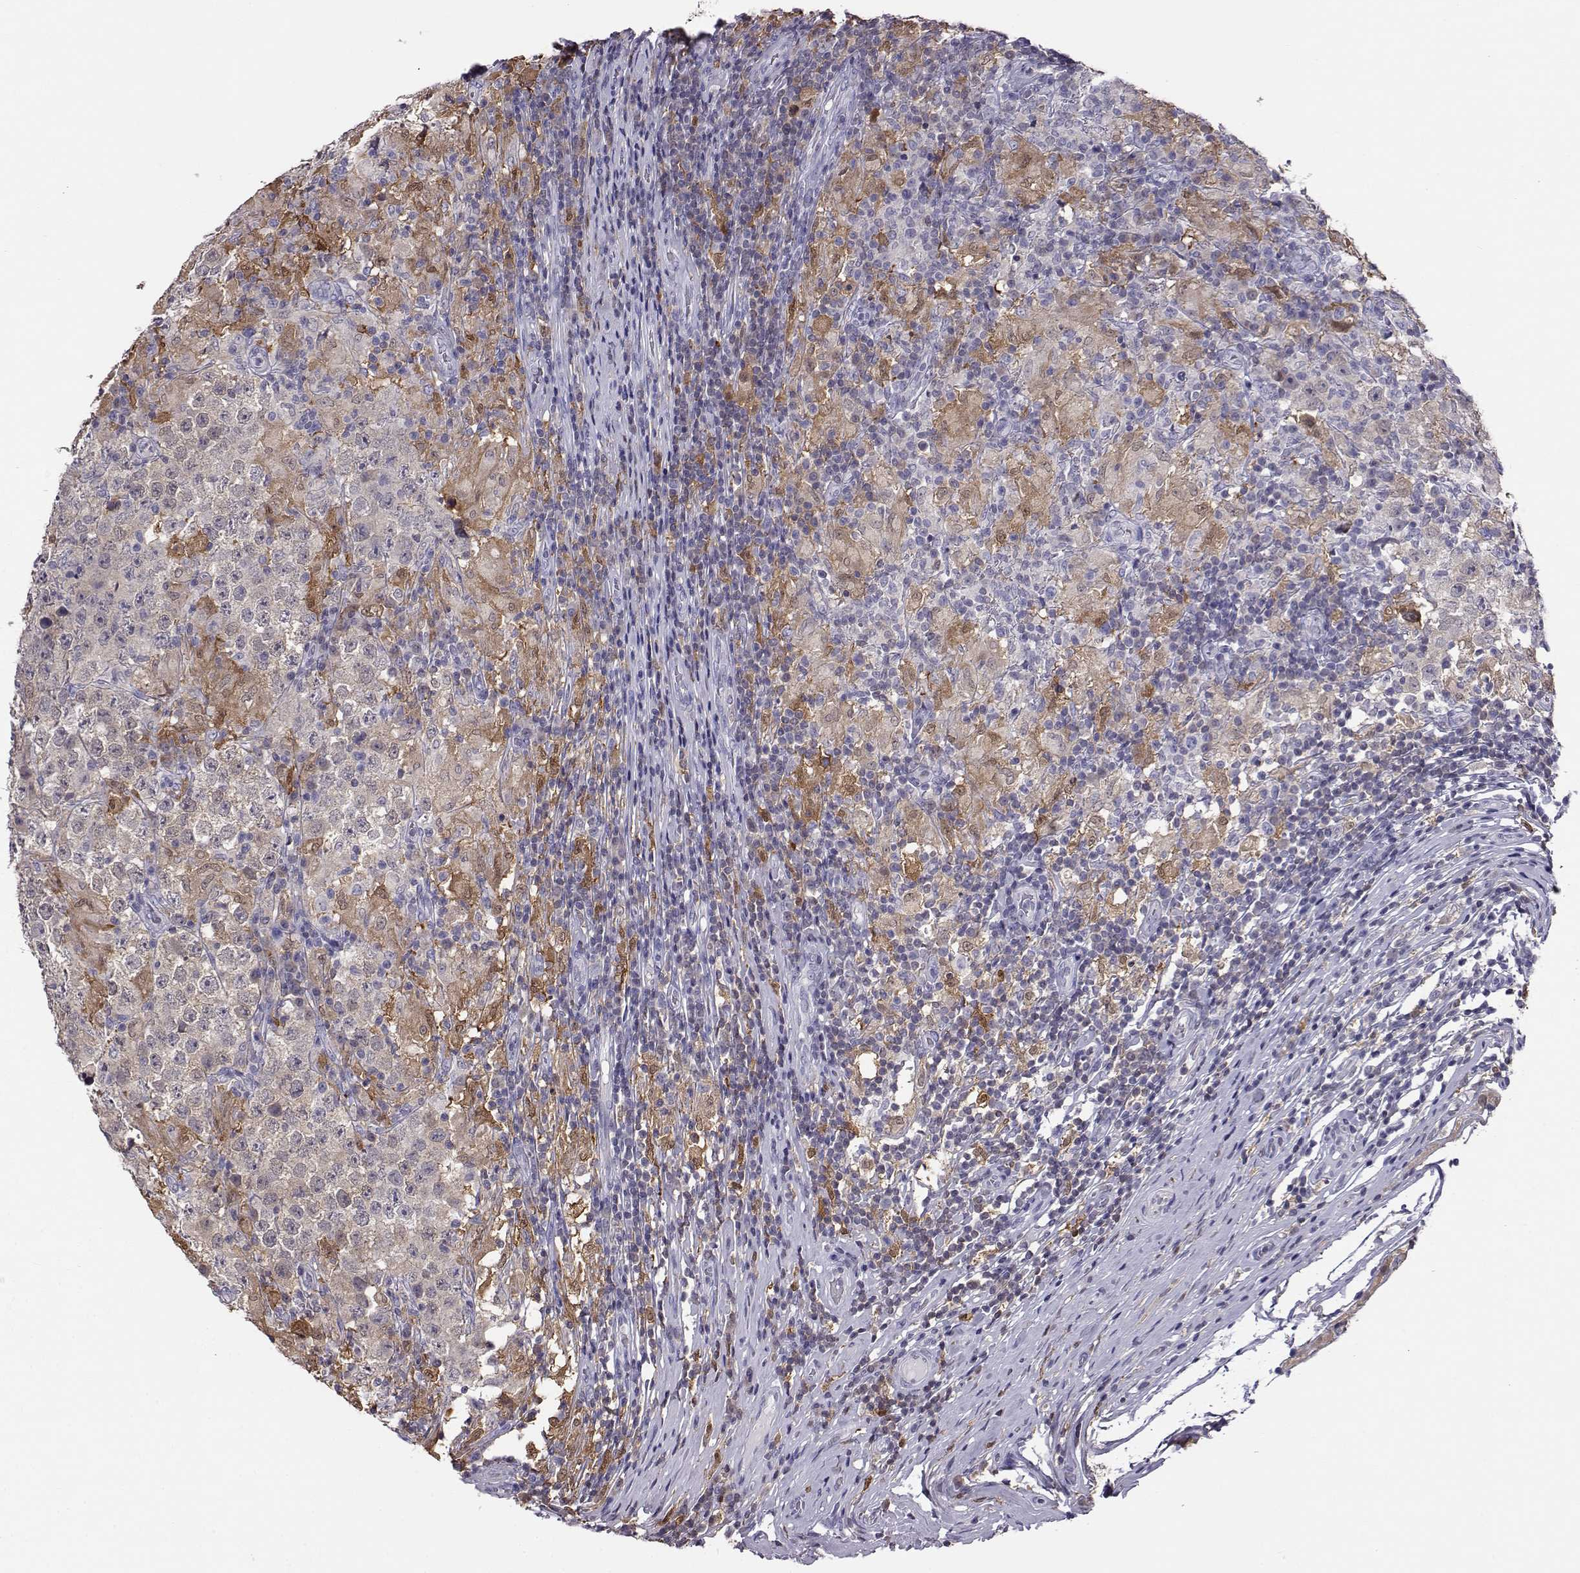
{"staining": {"intensity": "negative", "quantity": "none", "location": "none"}, "tissue": "testis cancer", "cell_type": "Tumor cells", "image_type": "cancer", "snomed": [{"axis": "morphology", "description": "Seminoma, NOS"}, {"axis": "morphology", "description": "Carcinoma, Embryonal, NOS"}, {"axis": "topography", "description": "Testis"}], "caption": "Testis seminoma was stained to show a protein in brown. There is no significant positivity in tumor cells.", "gene": "AKR1B1", "patient": {"sex": "male", "age": 41}}